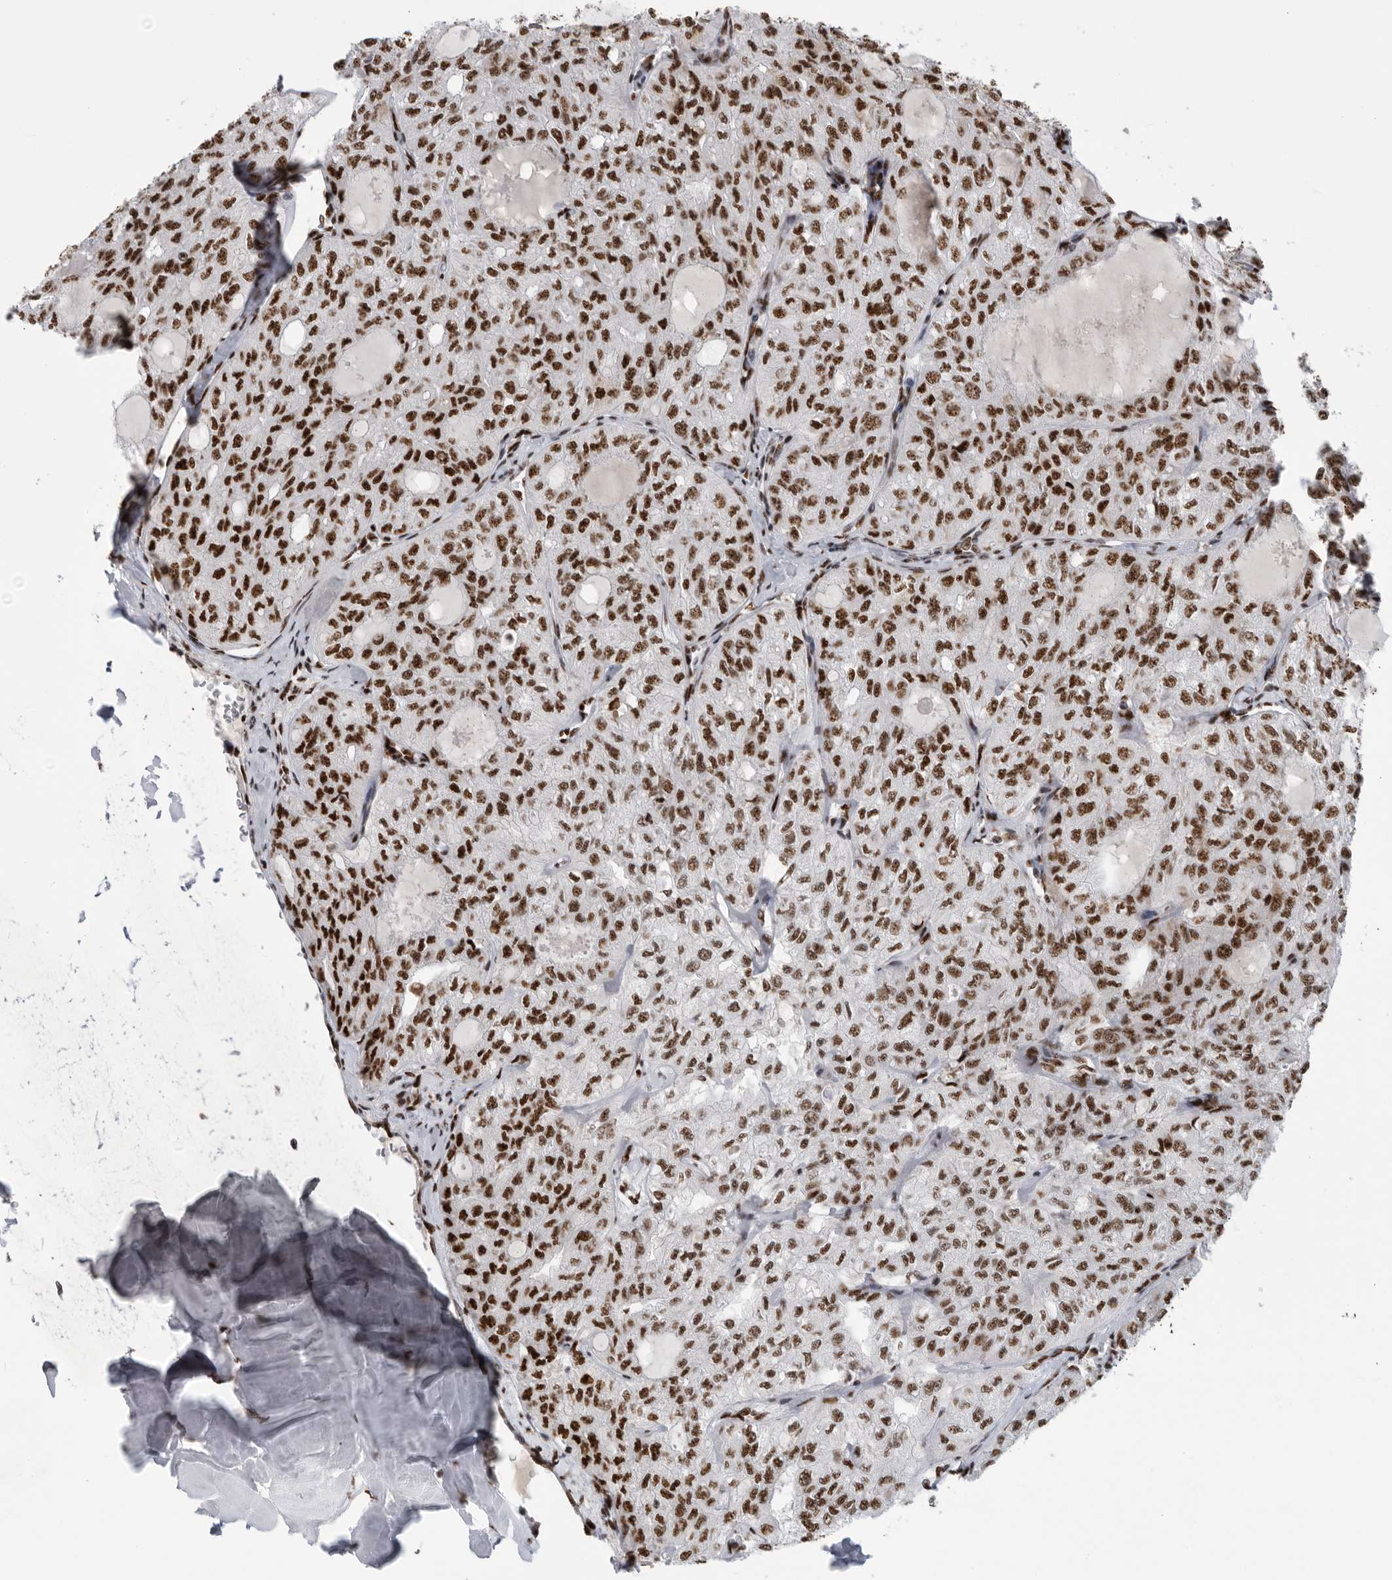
{"staining": {"intensity": "strong", "quantity": ">75%", "location": "nuclear"}, "tissue": "thyroid cancer", "cell_type": "Tumor cells", "image_type": "cancer", "snomed": [{"axis": "morphology", "description": "Follicular adenoma carcinoma, NOS"}, {"axis": "topography", "description": "Thyroid gland"}], "caption": "Protein staining of thyroid cancer tissue demonstrates strong nuclear expression in approximately >75% of tumor cells.", "gene": "BCLAF1", "patient": {"sex": "male", "age": 75}}